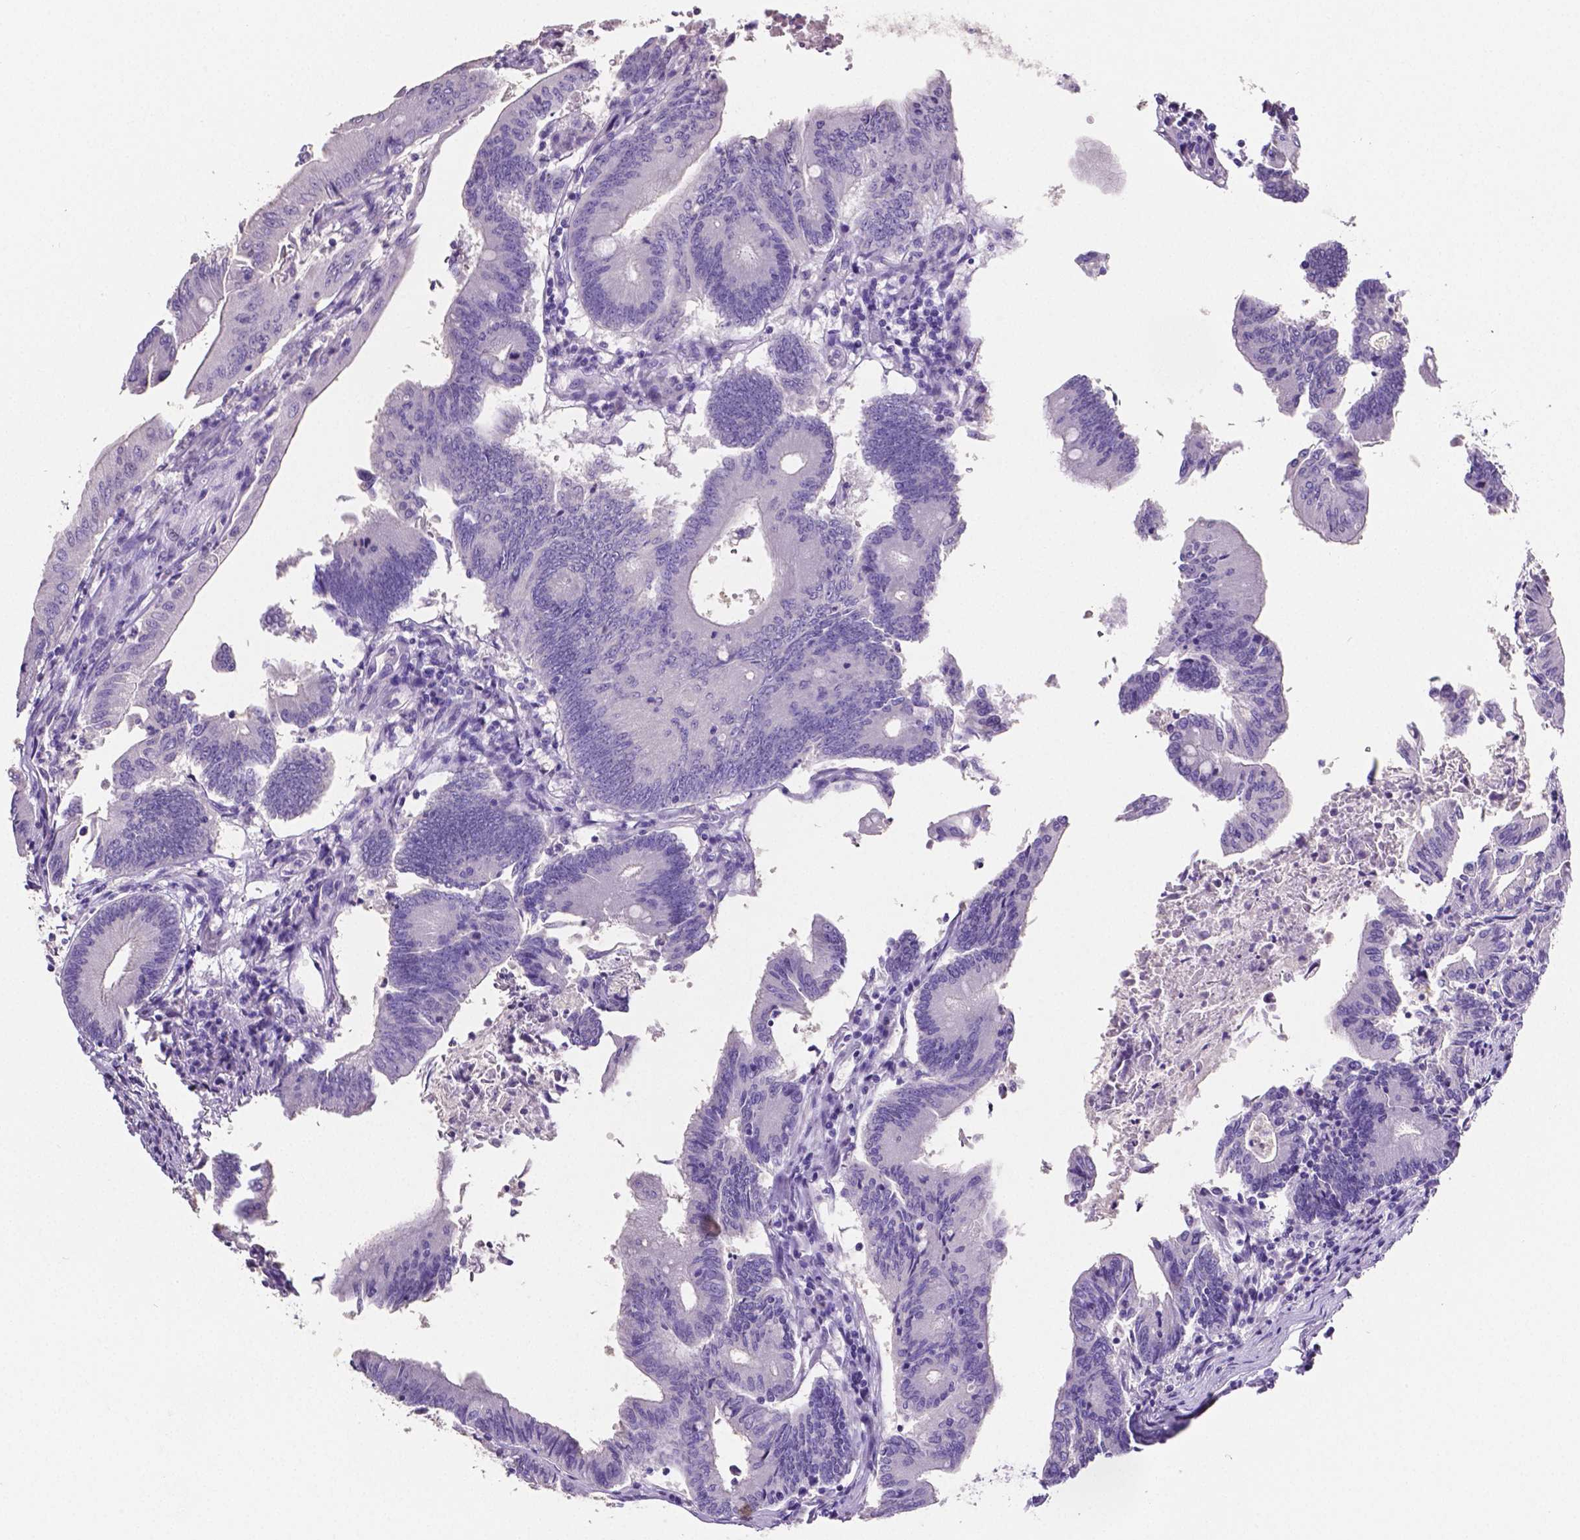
{"staining": {"intensity": "negative", "quantity": "none", "location": "none"}, "tissue": "colorectal cancer", "cell_type": "Tumor cells", "image_type": "cancer", "snomed": [{"axis": "morphology", "description": "Adenocarcinoma, NOS"}, {"axis": "topography", "description": "Colon"}], "caption": "Tumor cells show no significant protein staining in colorectal cancer.", "gene": "SLC22A2", "patient": {"sex": "female", "age": 70}}